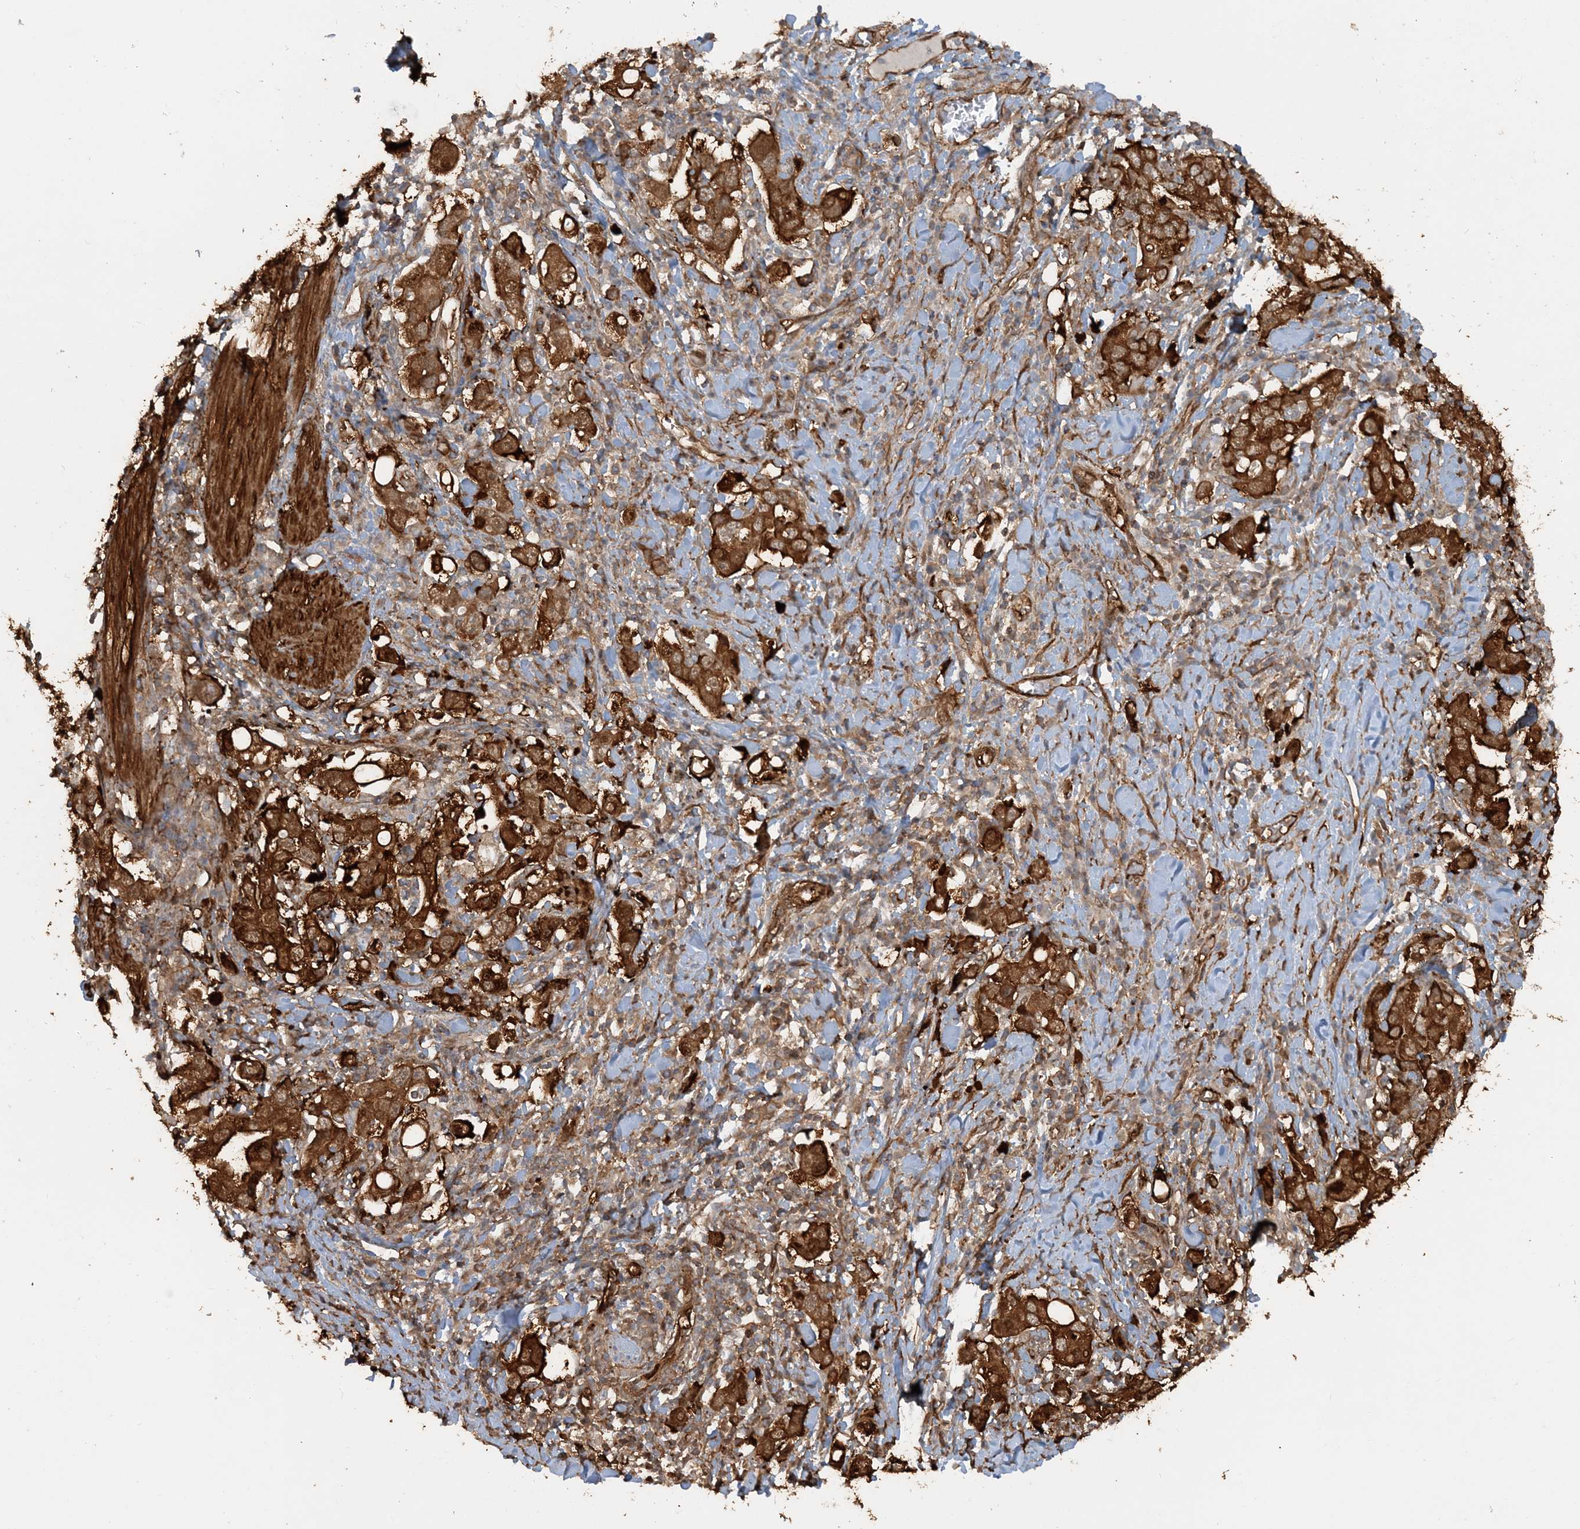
{"staining": {"intensity": "strong", "quantity": ">75%", "location": "cytoplasmic/membranous"}, "tissue": "stomach cancer", "cell_type": "Tumor cells", "image_type": "cancer", "snomed": [{"axis": "morphology", "description": "Adenocarcinoma, NOS"}, {"axis": "topography", "description": "Stomach, upper"}], "caption": "Adenocarcinoma (stomach) was stained to show a protein in brown. There is high levels of strong cytoplasmic/membranous staining in about >75% of tumor cells.", "gene": "DSTN", "patient": {"sex": "male", "age": 62}}